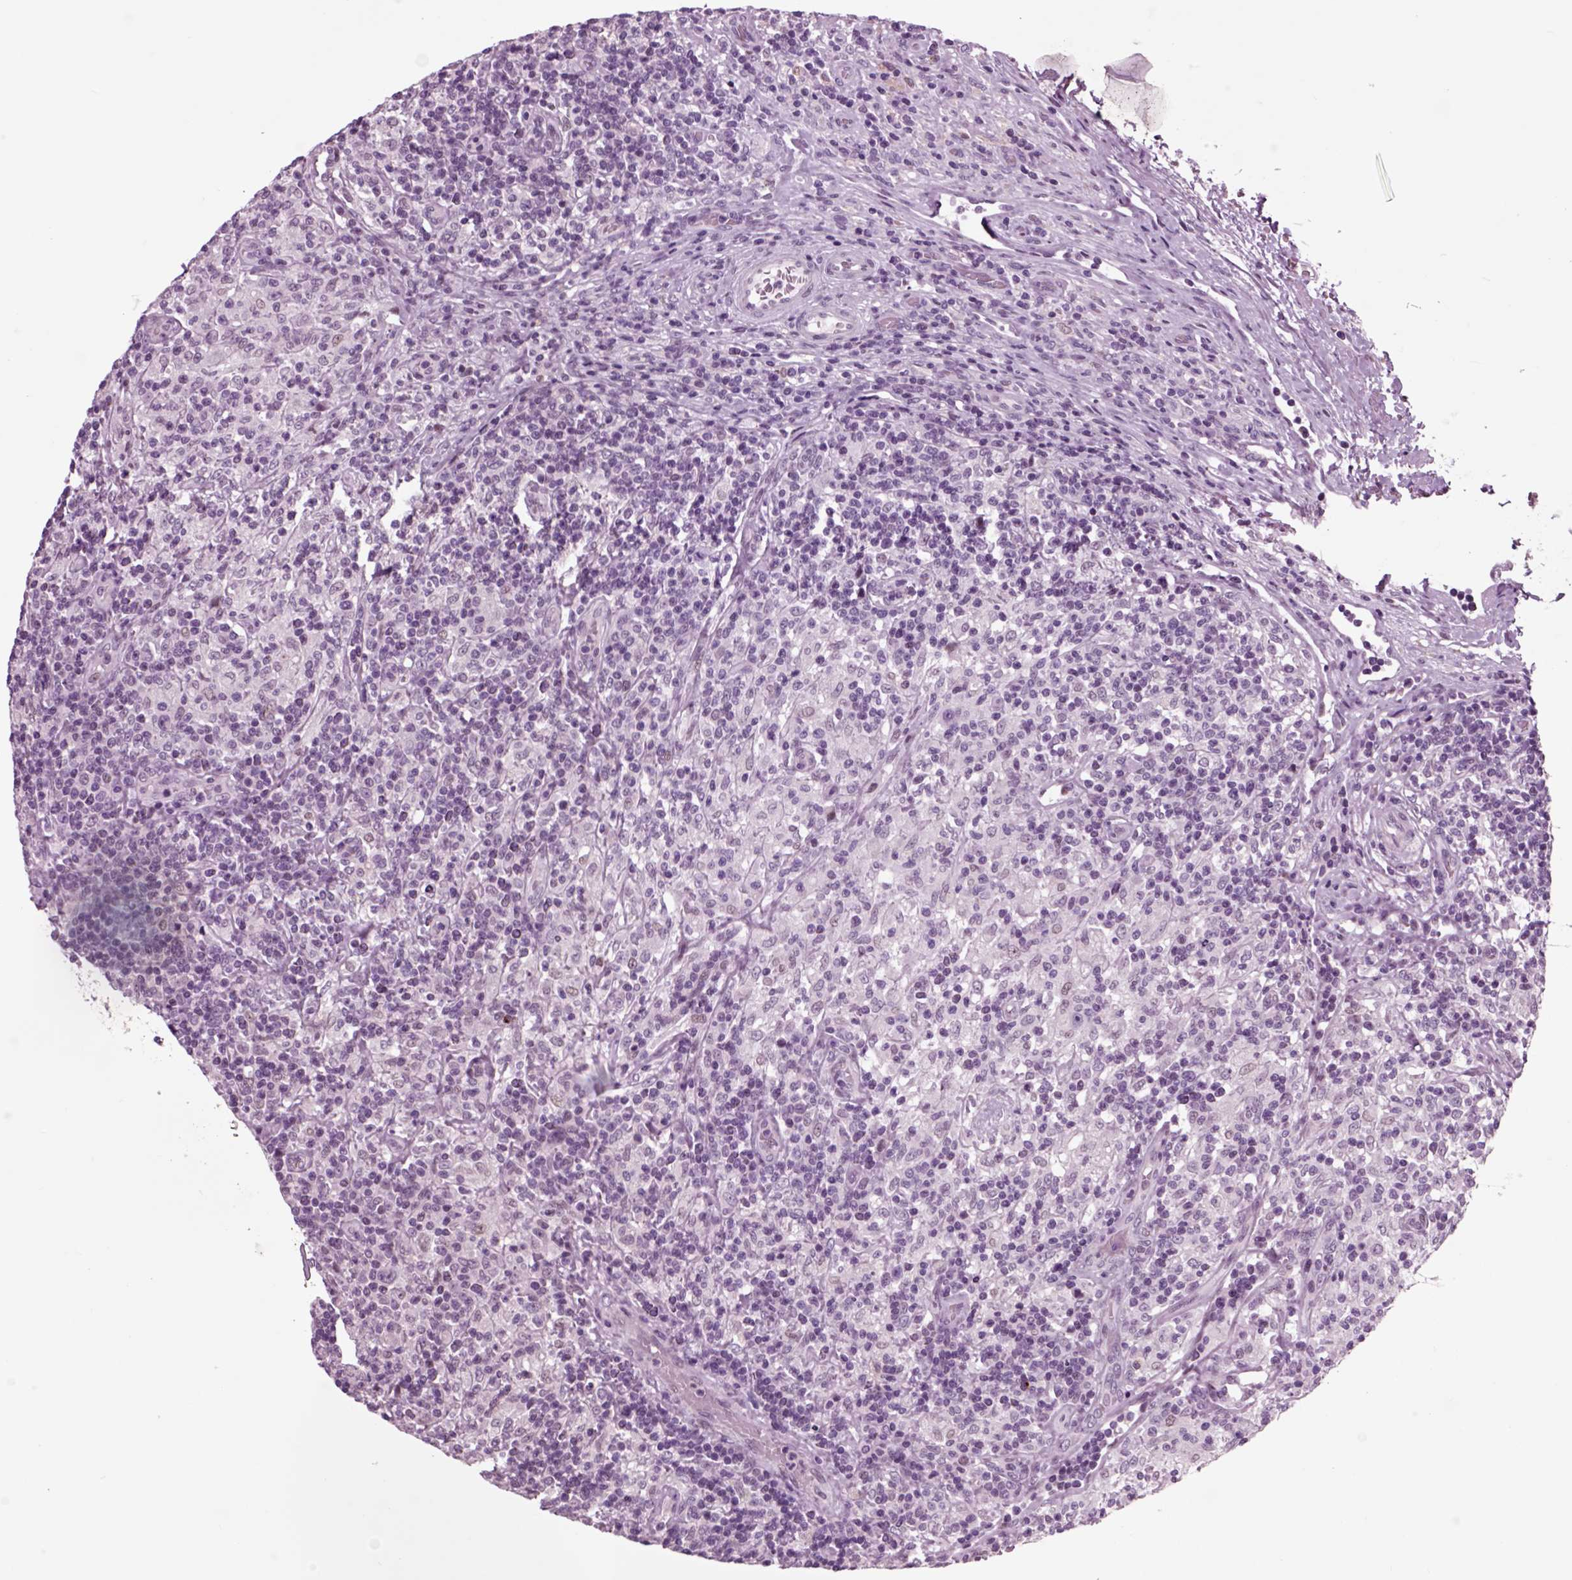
{"staining": {"intensity": "negative", "quantity": "none", "location": "none"}, "tissue": "lymphoma", "cell_type": "Tumor cells", "image_type": "cancer", "snomed": [{"axis": "morphology", "description": "Hodgkin's disease, NOS"}, {"axis": "topography", "description": "Lymph node"}], "caption": "Immunohistochemical staining of Hodgkin's disease reveals no significant expression in tumor cells.", "gene": "CHGB", "patient": {"sex": "male", "age": 70}}